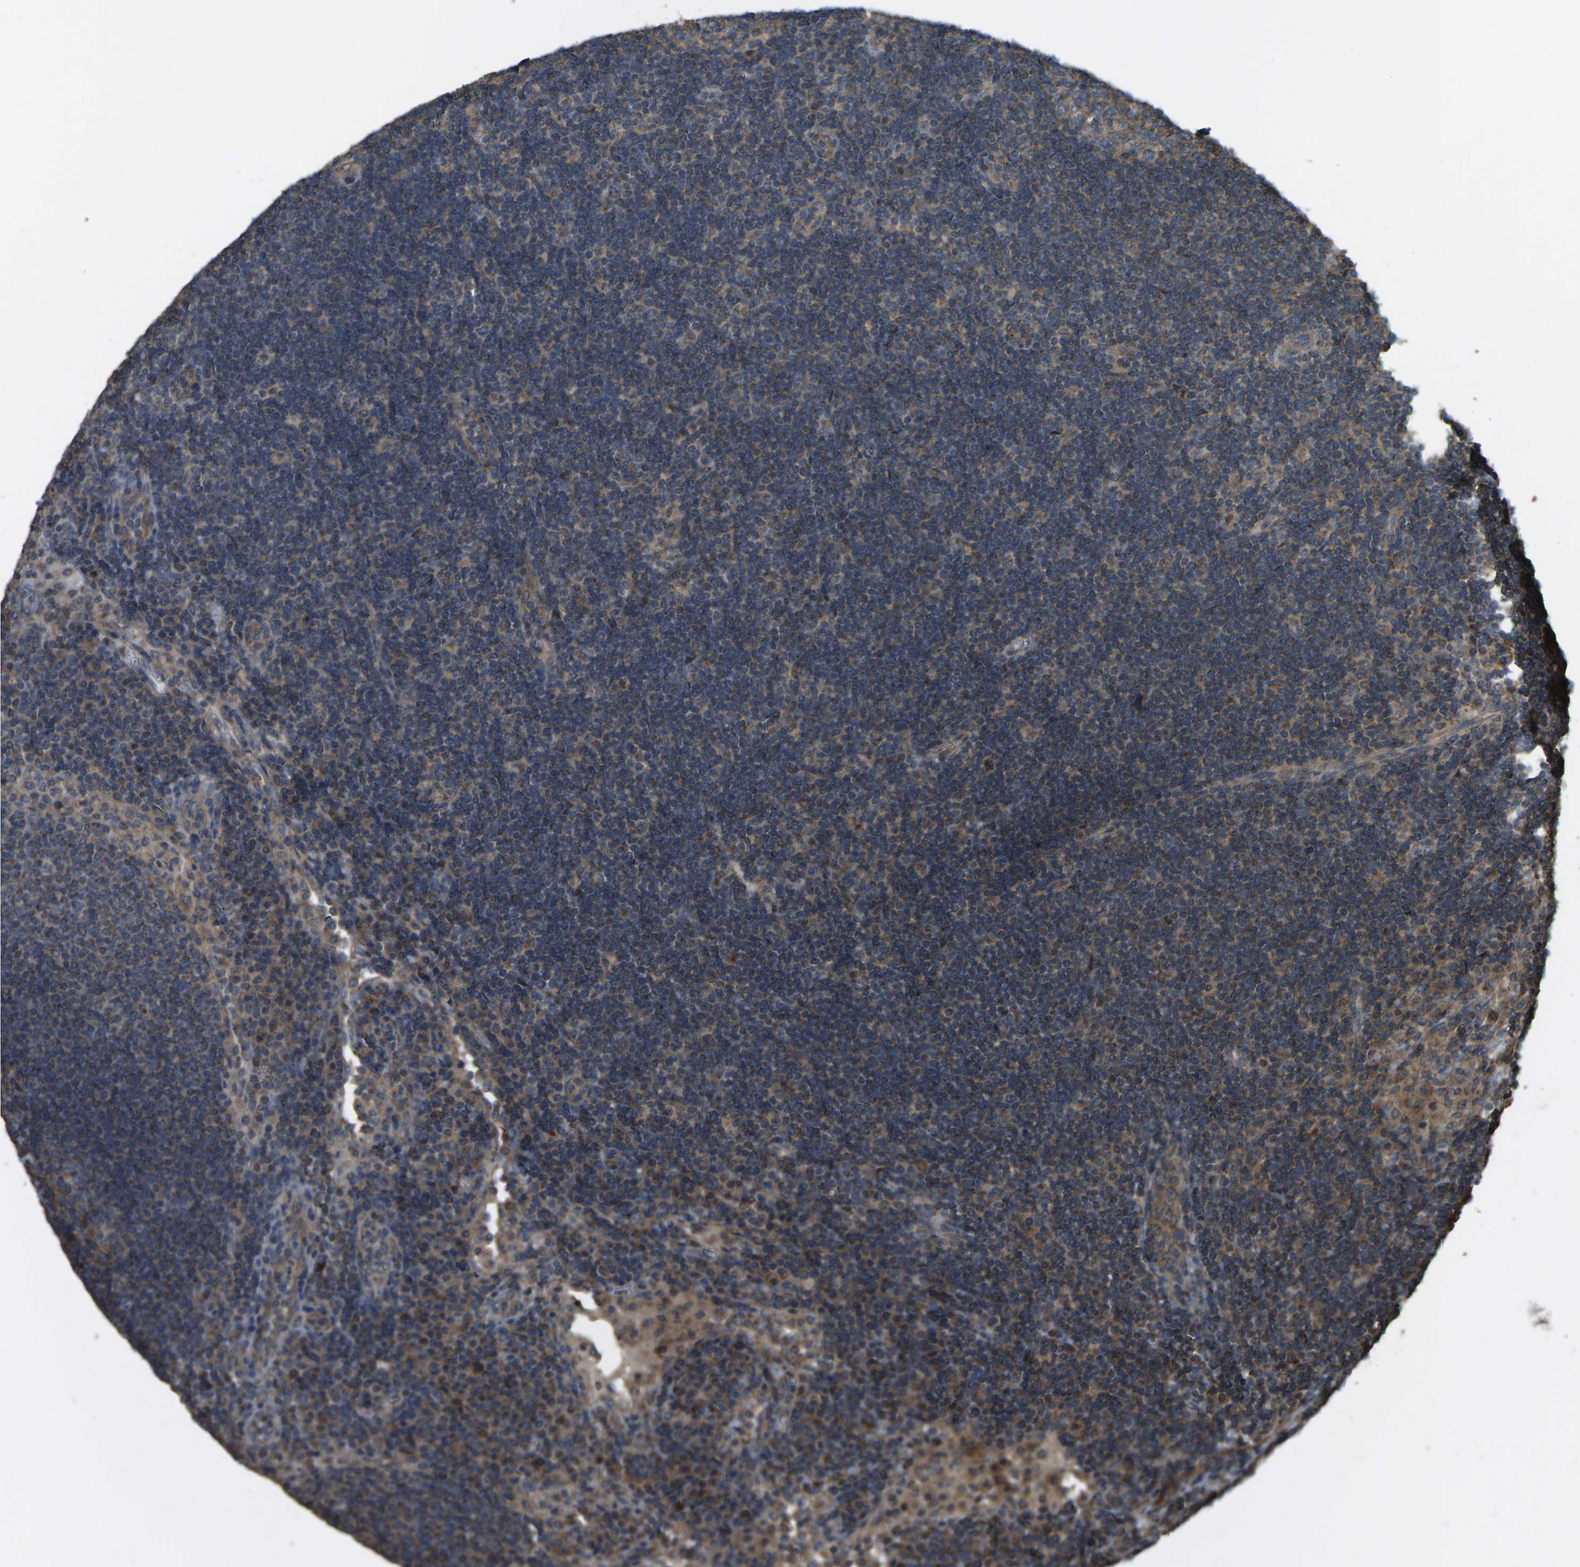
{"staining": {"intensity": "moderate", "quantity": ">75%", "location": "cytoplasmic/membranous"}, "tissue": "lymph node", "cell_type": "Germinal center cells", "image_type": "normal", "snomed": [{"axis": "morphology", "description": "Normal tissue, NOS"}, {"axis": "topography", "description": "Lymph node"}], "caption": "DAB immunohistochemical staining of benign human lymph node shows moderate cytoplasmic/membranous protein positivity in about >75% of germinal center cells.", "gene": "GNG2", "patient": {"sex": "female", "age": 53}}